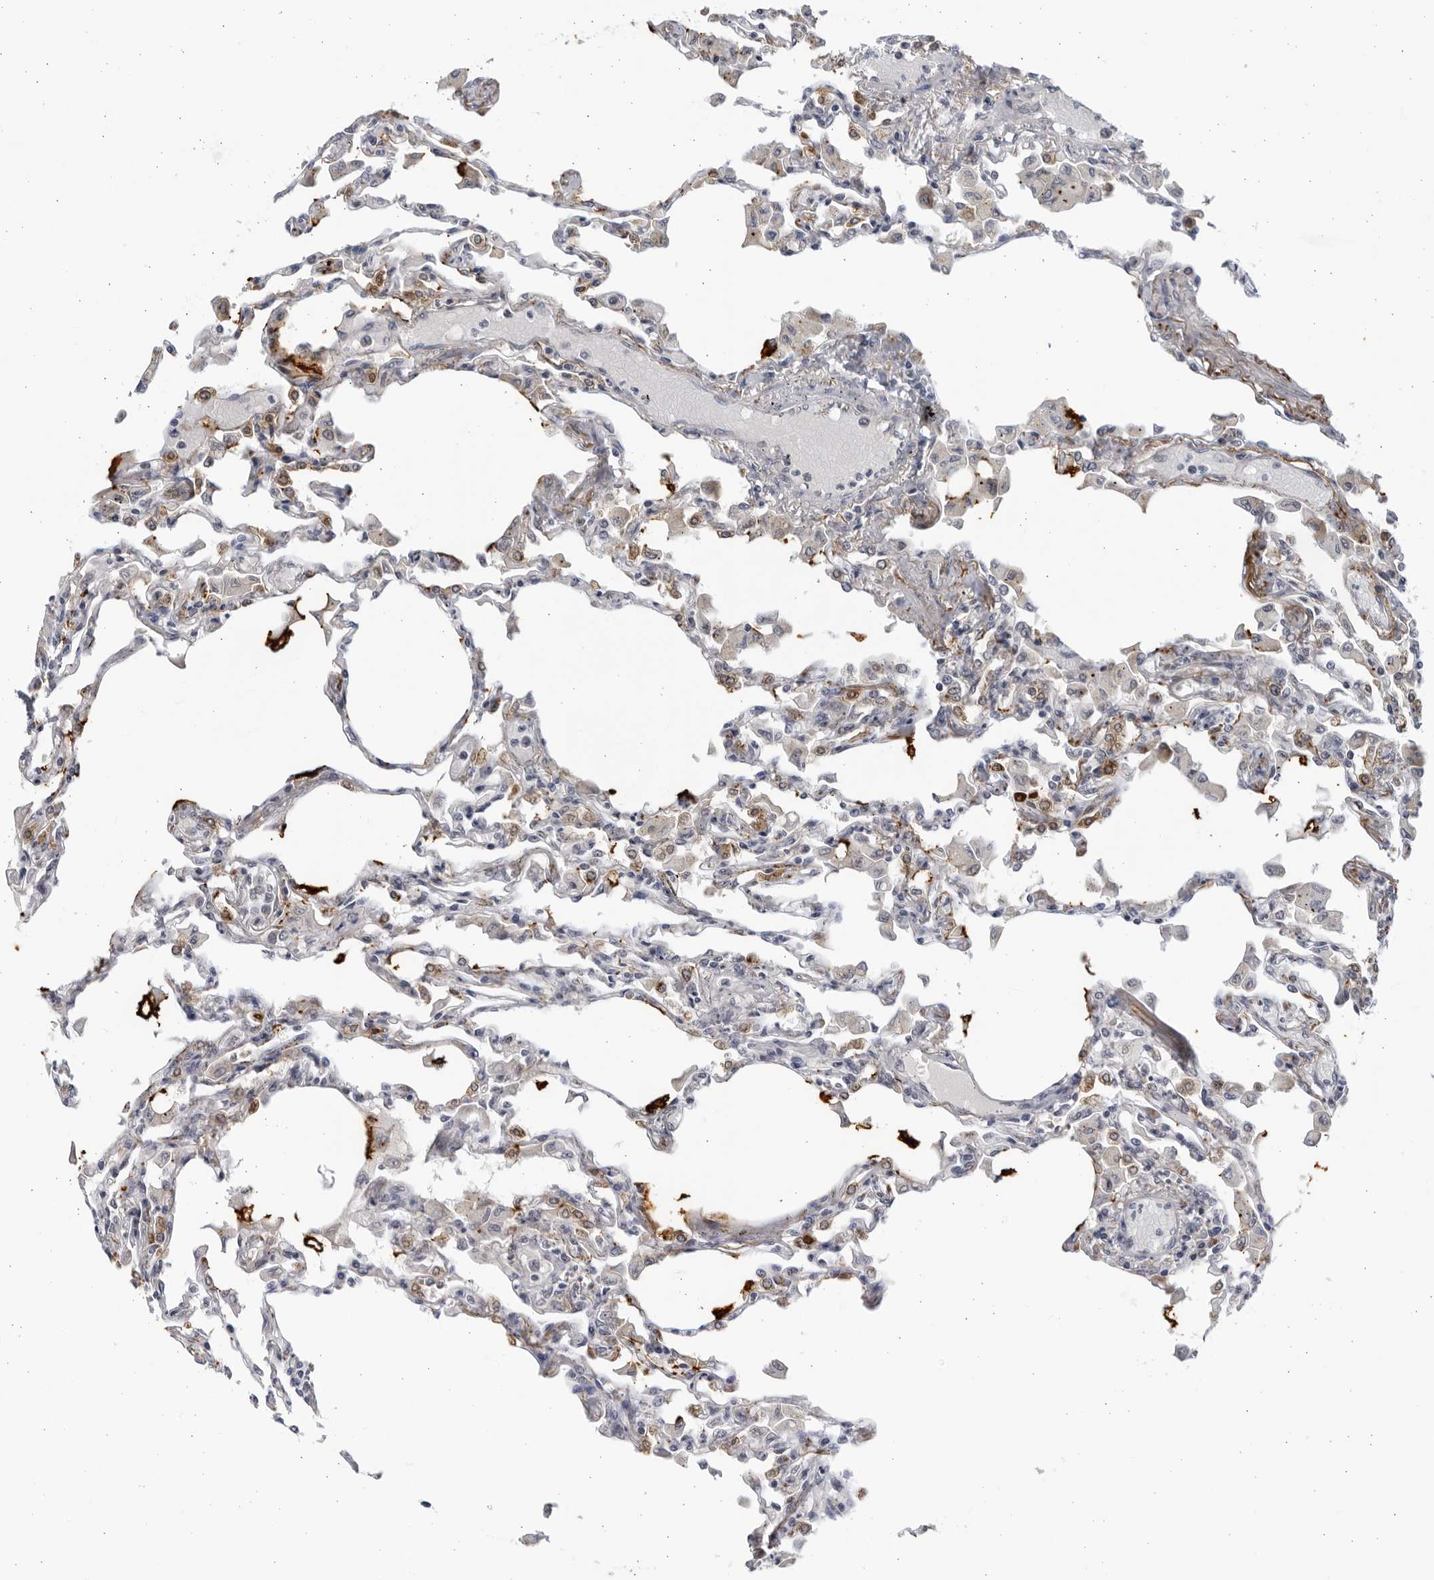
{"staining": {"intensity": "moderate", "quantity": "<25%", "location": "cytoplasmic/membranous"}, "tissue": "lung", "cell_type": "Alveolar cells", "image_type": "normal", "snomed": [{"axis": "morphology", "description": "Normal tissue, NOS"}, {"axis": "topography", "description": "Bronchus"}, {"axis": "topography", "description": "Lung"}], "caption": "DAB immunohistochemical staining of normal lung displays moderate cytoplasmic/membranous protein positivity in approximately <25% of alveolar cells.", "gene": "BMP2K", "patient": {"sex": "female", "age": 49}}